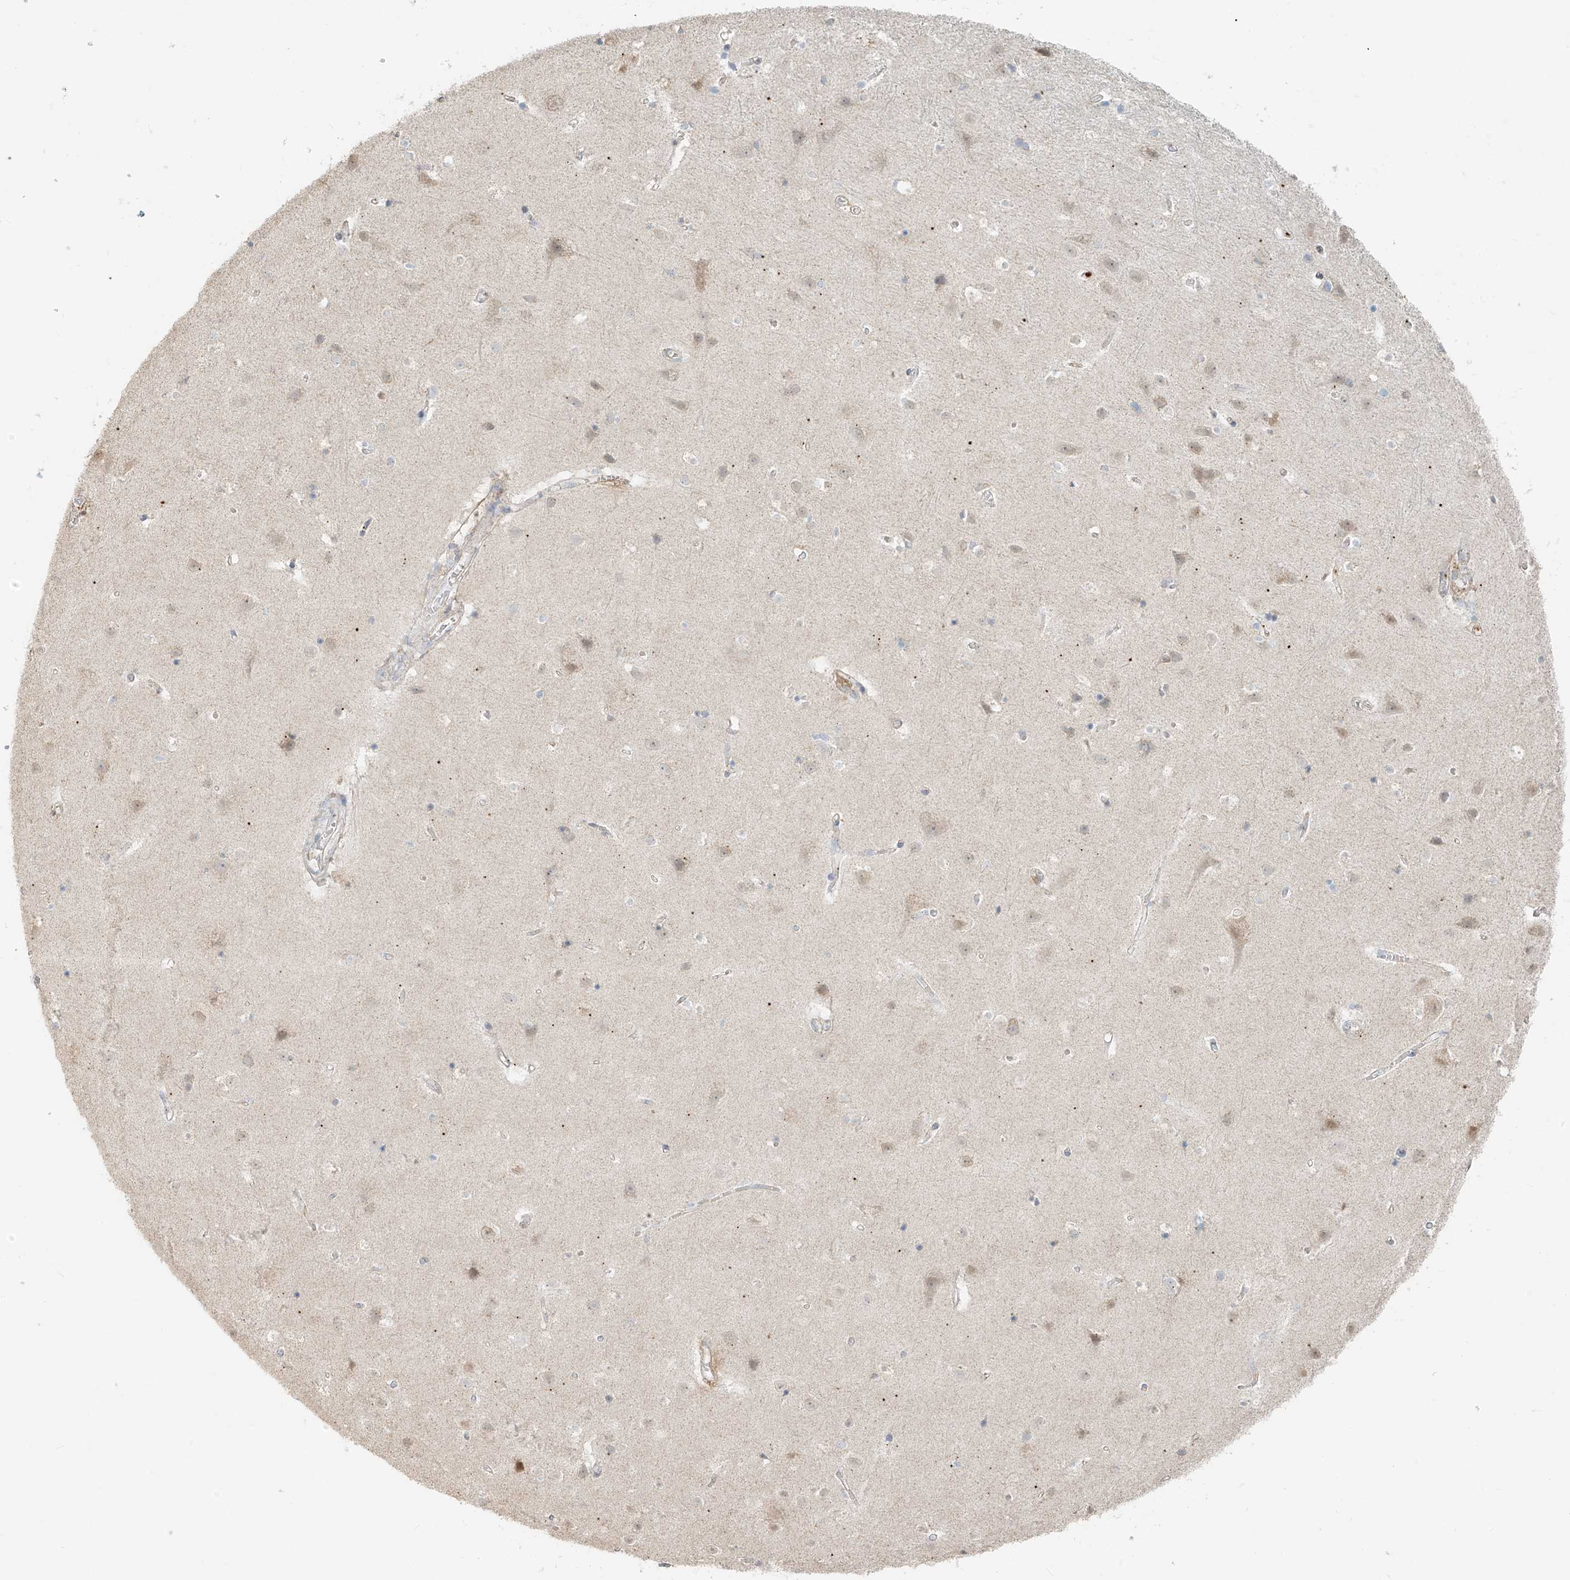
{"staining": {"intensity": "weak", "quantity": "25%-75%", "location": "cytoplasmic/membranous"}, "tissue": "cerebral cortex", "cell_type": "Endothelial cells", "image_type": "normal", "snomed": [{"axis": "morphology", "description": "Normal tissue, NOS"}, {"axis": "topography", "description": "Cerebral cortex"}], "caption": "Endothelial cells exhibit weak cytoplasmic/membranous expression in approximately 25%-75% of cells in normal cerebral cortex. (DAB (3,3'-diaminobenzidine) IHC, brown staining for protein, blue staining for nuclei).", "gene": "UST", "patient": {"sex": "male", "age": 54}}